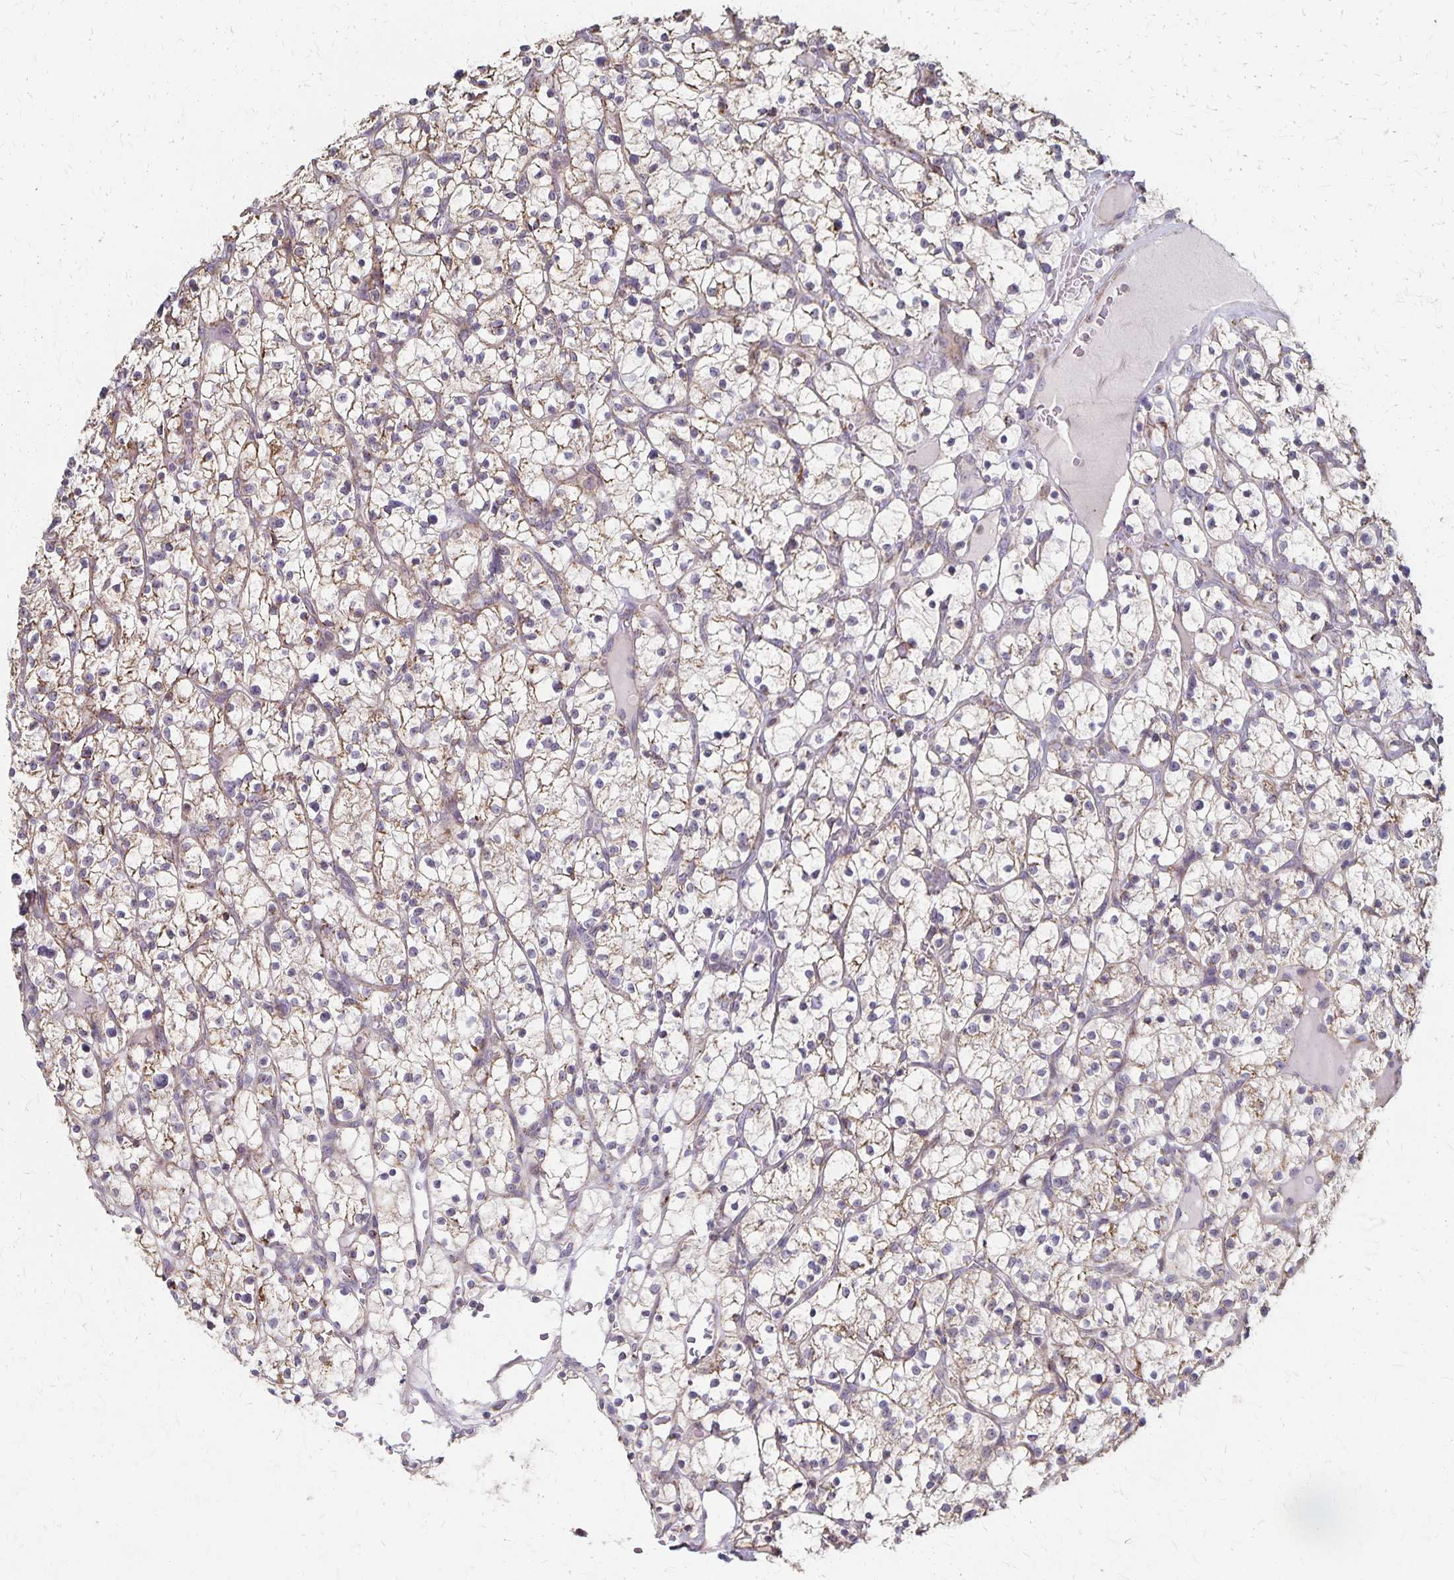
{"staining": {"intensity": "weak", "quantity": ">75%", "location": "cytoplasmic/membranous"}, "tissue": "renal cancer", "cell_type": "Tumor cells", "image_type": "cancer", "snomed": [{"axis": "morphology", "description": "Adenocarcinoma, NOS"}, {"axis": "topography", "description": "Kidney"}], "caption": "Immunohistochemical staining of human renal adenocarcinoma displays low levels of weak cytoplasmic/membranous expression in about >75% of tumor cells.", "gene": "DYRK4", "patient": {"sex": "female", "age": 64}}